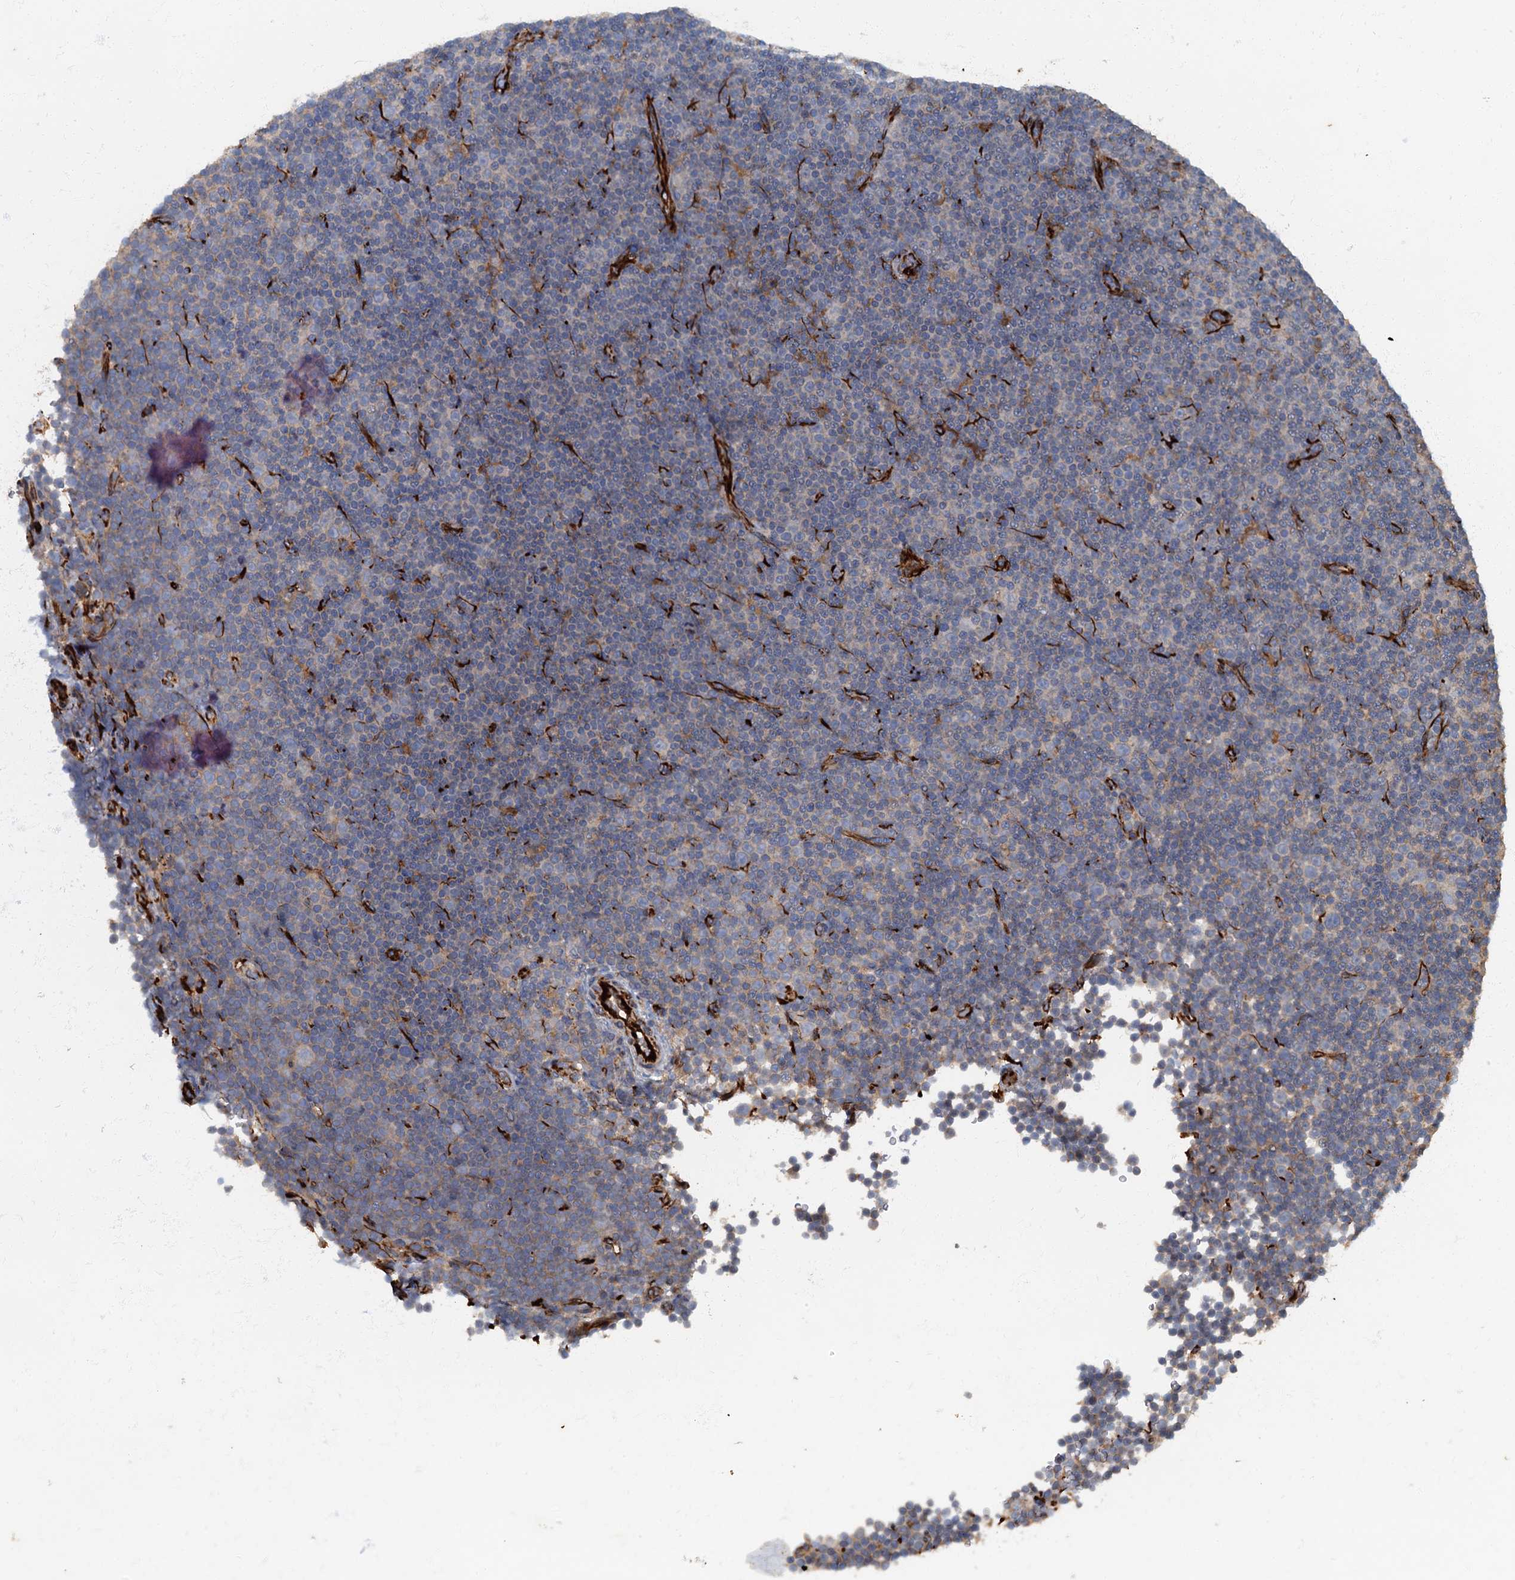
{"staining": {"intensity": "negative", "quantity": "none", "location": "none"}, "tissue": "lymphoma", "cell_type": "Tumor cells", "image_type": "cancer", "snomed": [{"axis": "morphology", "description": "Malignant lymphoma, non-Hodgkin's type, Low grade"}, {"axis": "topography", "description": "Lymph node"}], "caption": "An IHC histopathology image of low-grade malignant lymphoma, non-Hodgkin's type is shown. There is no staining in tumor cells of low-grade malignant lymphoma, non-Hodgkin's type.", "gene": "ARL11", "patient": {"sex": "female", "age": 67}}